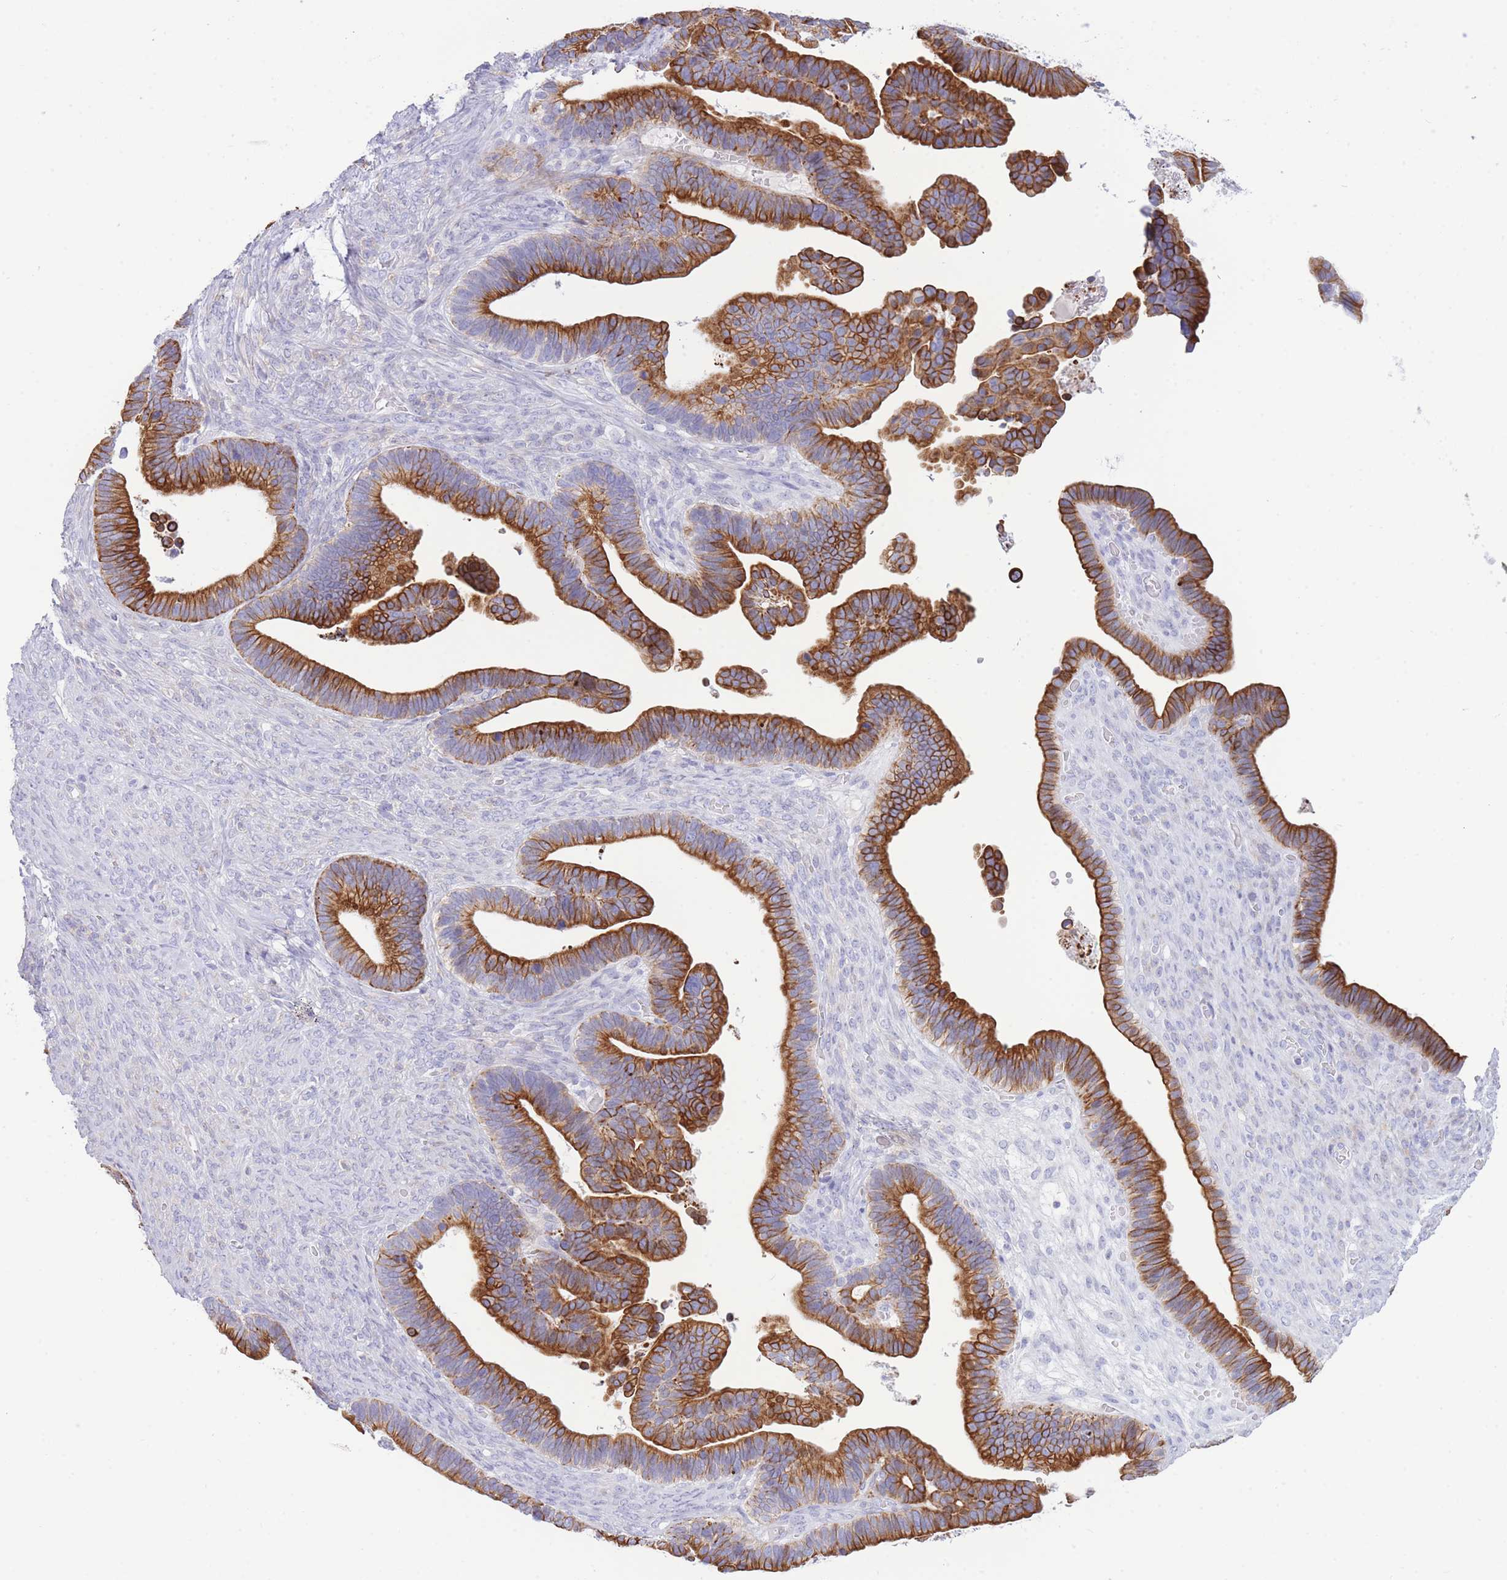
{"staining": {"intensity": "strong", "quantity": ">75%", "location": "cytoplasmic/membranous"}, "tissue": "ovarian cancer", "cell_type": "Tumor cells", "image_type": "cancer", "snomed": [{"axis": "morphology", "description": "Cystadenocarcinoma, serous, NOS"}, {"axis": "topography", "description": "Ovary"}], "caption": "A micrograph of serous cystadenocarcinoma (ovarian) stained for a protein reveals strong cytoplasmic/membranous brown staining in tumor cells.", "gene": "VWA8", "patient": {"sex": "female", "age": 56}}